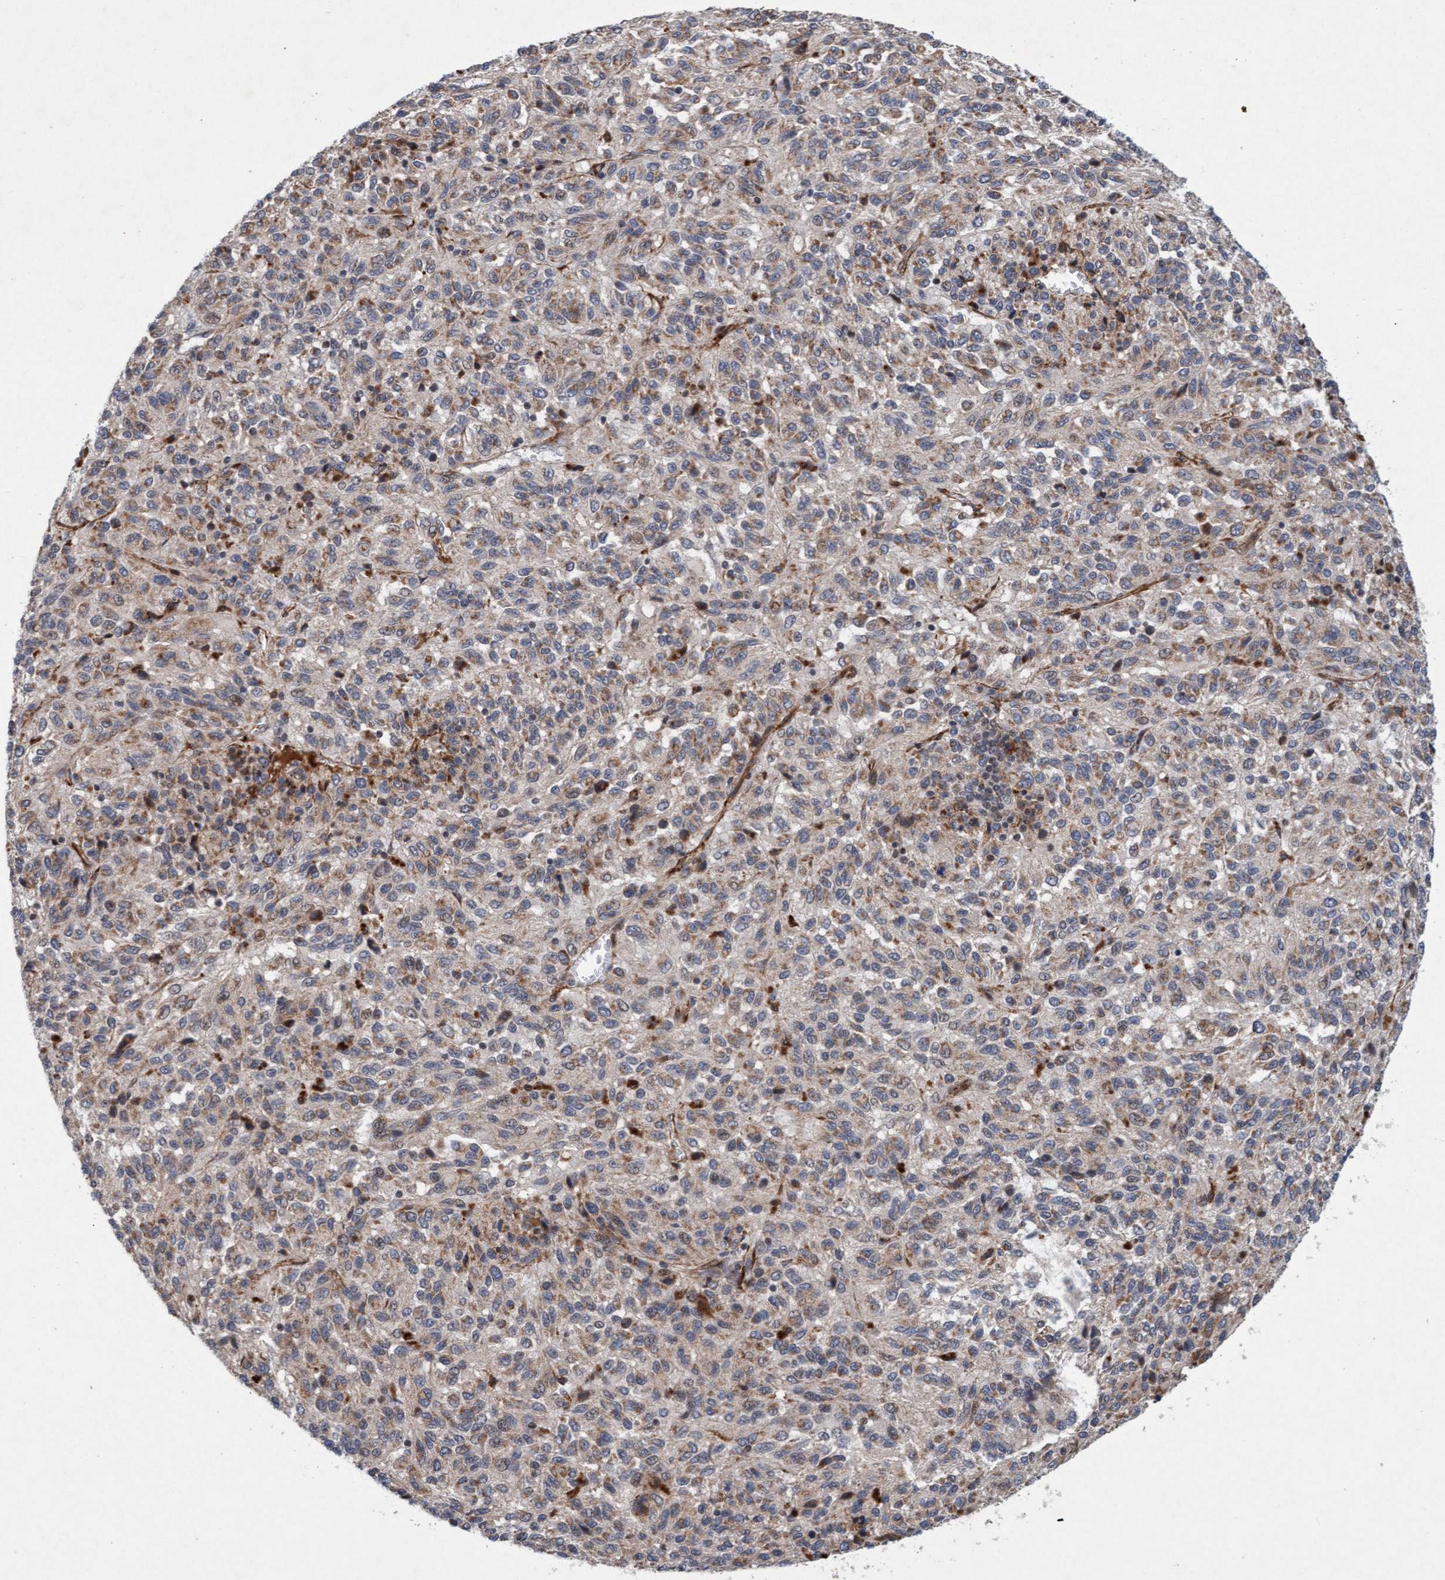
{"staining": {"intensity": "weak", "quantity": ">75%", "location": "cytoplasmic/membranous"}, "tissue": "melanoma", "cell_type": "Tumor cells", "image_type": "cancer", "snomed": [{"axis": "morphology", "description": "Malignant melanoma, Metastatic site"}, {"axis": "topography", "description": "Lung"}], "caption": "A histopathology image of human melanoma stained for a protein shows weak cytoplasmic/membranous brown staining in tumor cells. Nuclei are stained in blue.", "gene": "TMEM70", "patient": {"sex": "male", "age": 64}}